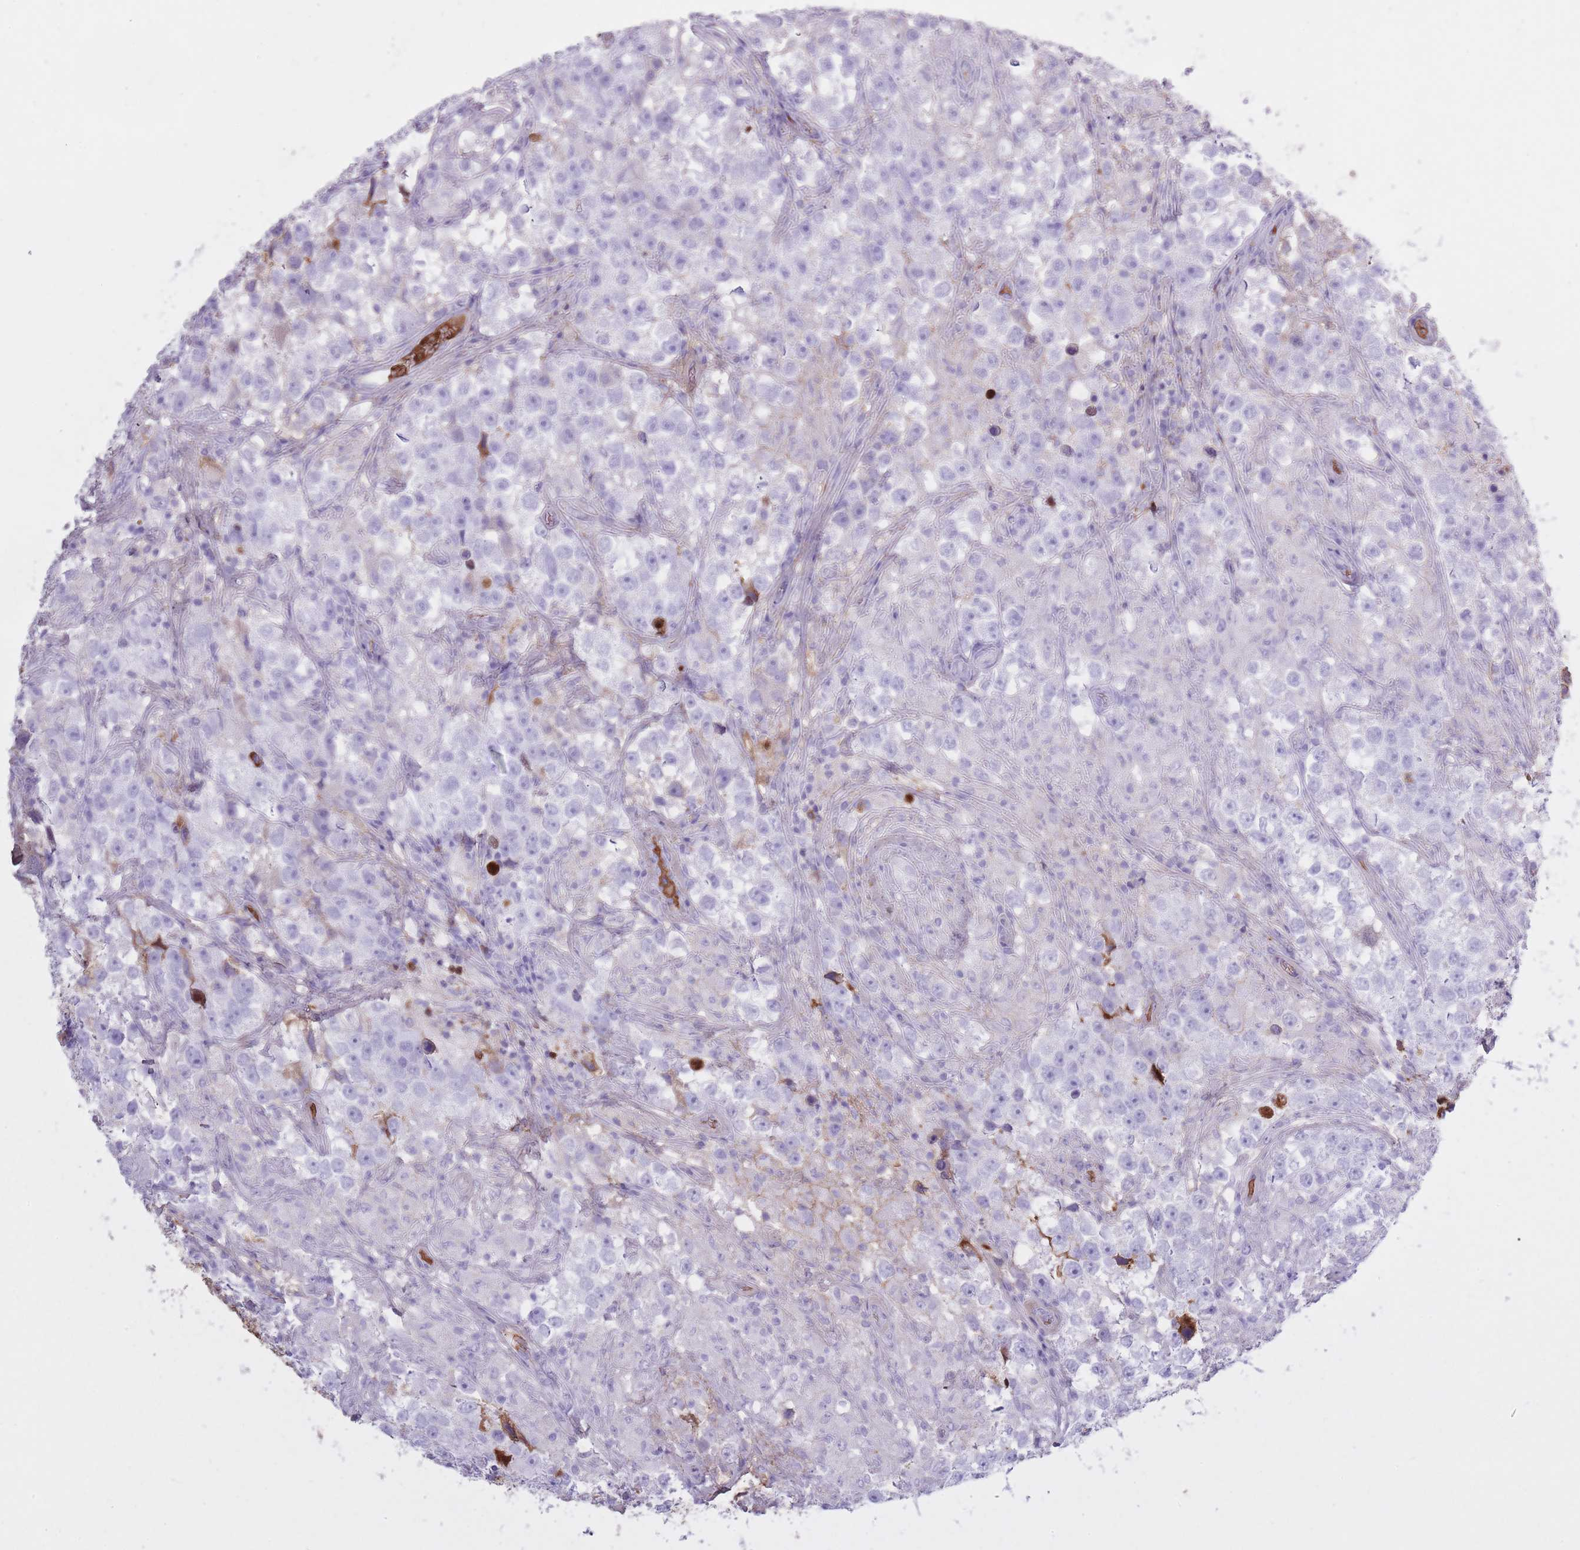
{"staining": {"intensity": "negative", "quantity": "none", "location": "none"}, "tissue": "testis cancer", "cell_type": "Tumor cells", "image_type": "cancer", "snomed": [{"axis": "morphology", "description": "Seminoma, NOS"}, {"axis": "topography", "description": "Testis"}], "caption": "Testis cancer was stained to show a protein in brown. There is no significant expression in tumor cells.", "gene": "AP3S2", "patient": {"sex": "male", "age": 46}}